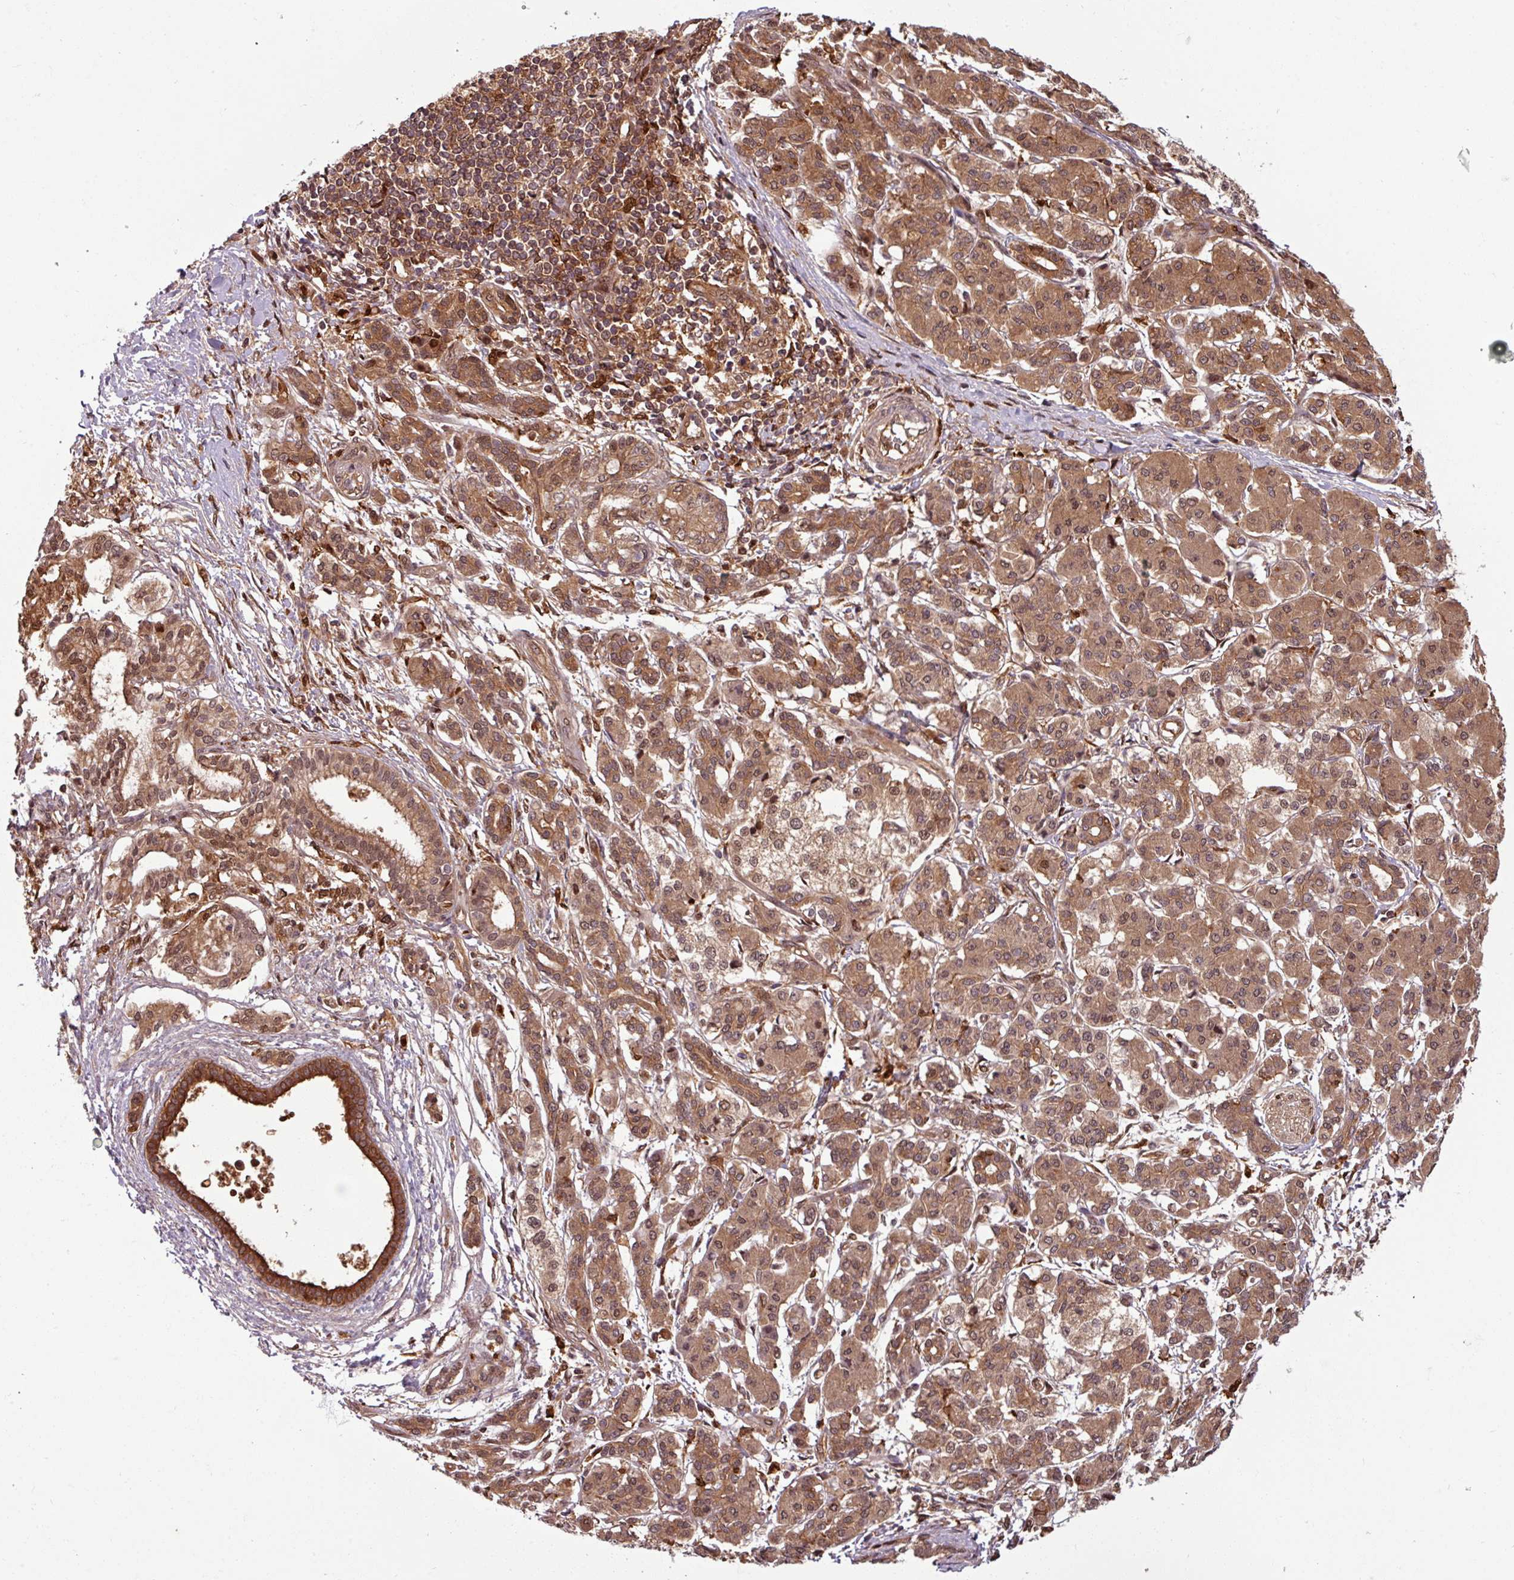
{"staining": {"intensity": "moderate", "quantity": ">75%", "location": "cytoplasmic/membranous,nuclear"}, "tissue": "pancreatic cancer", "cell_type": "Tumor cells", "image_type": "cancer", "snomed": [{"axis": "morphology", "description": "Adenocarcinoma, NOS"}, {"axis": "topography", "description": "Pancreas"}], "caption": "Tumor cells exhibit moderate cytoplasmic/membranous and nuclear expression in about >75% of cells in pancreatic cancer. (DAB = brown stain, brightfield microscopy at high magnification).", "gene": "KCTD11", "patient": {"sex": "male", "age": 58}}